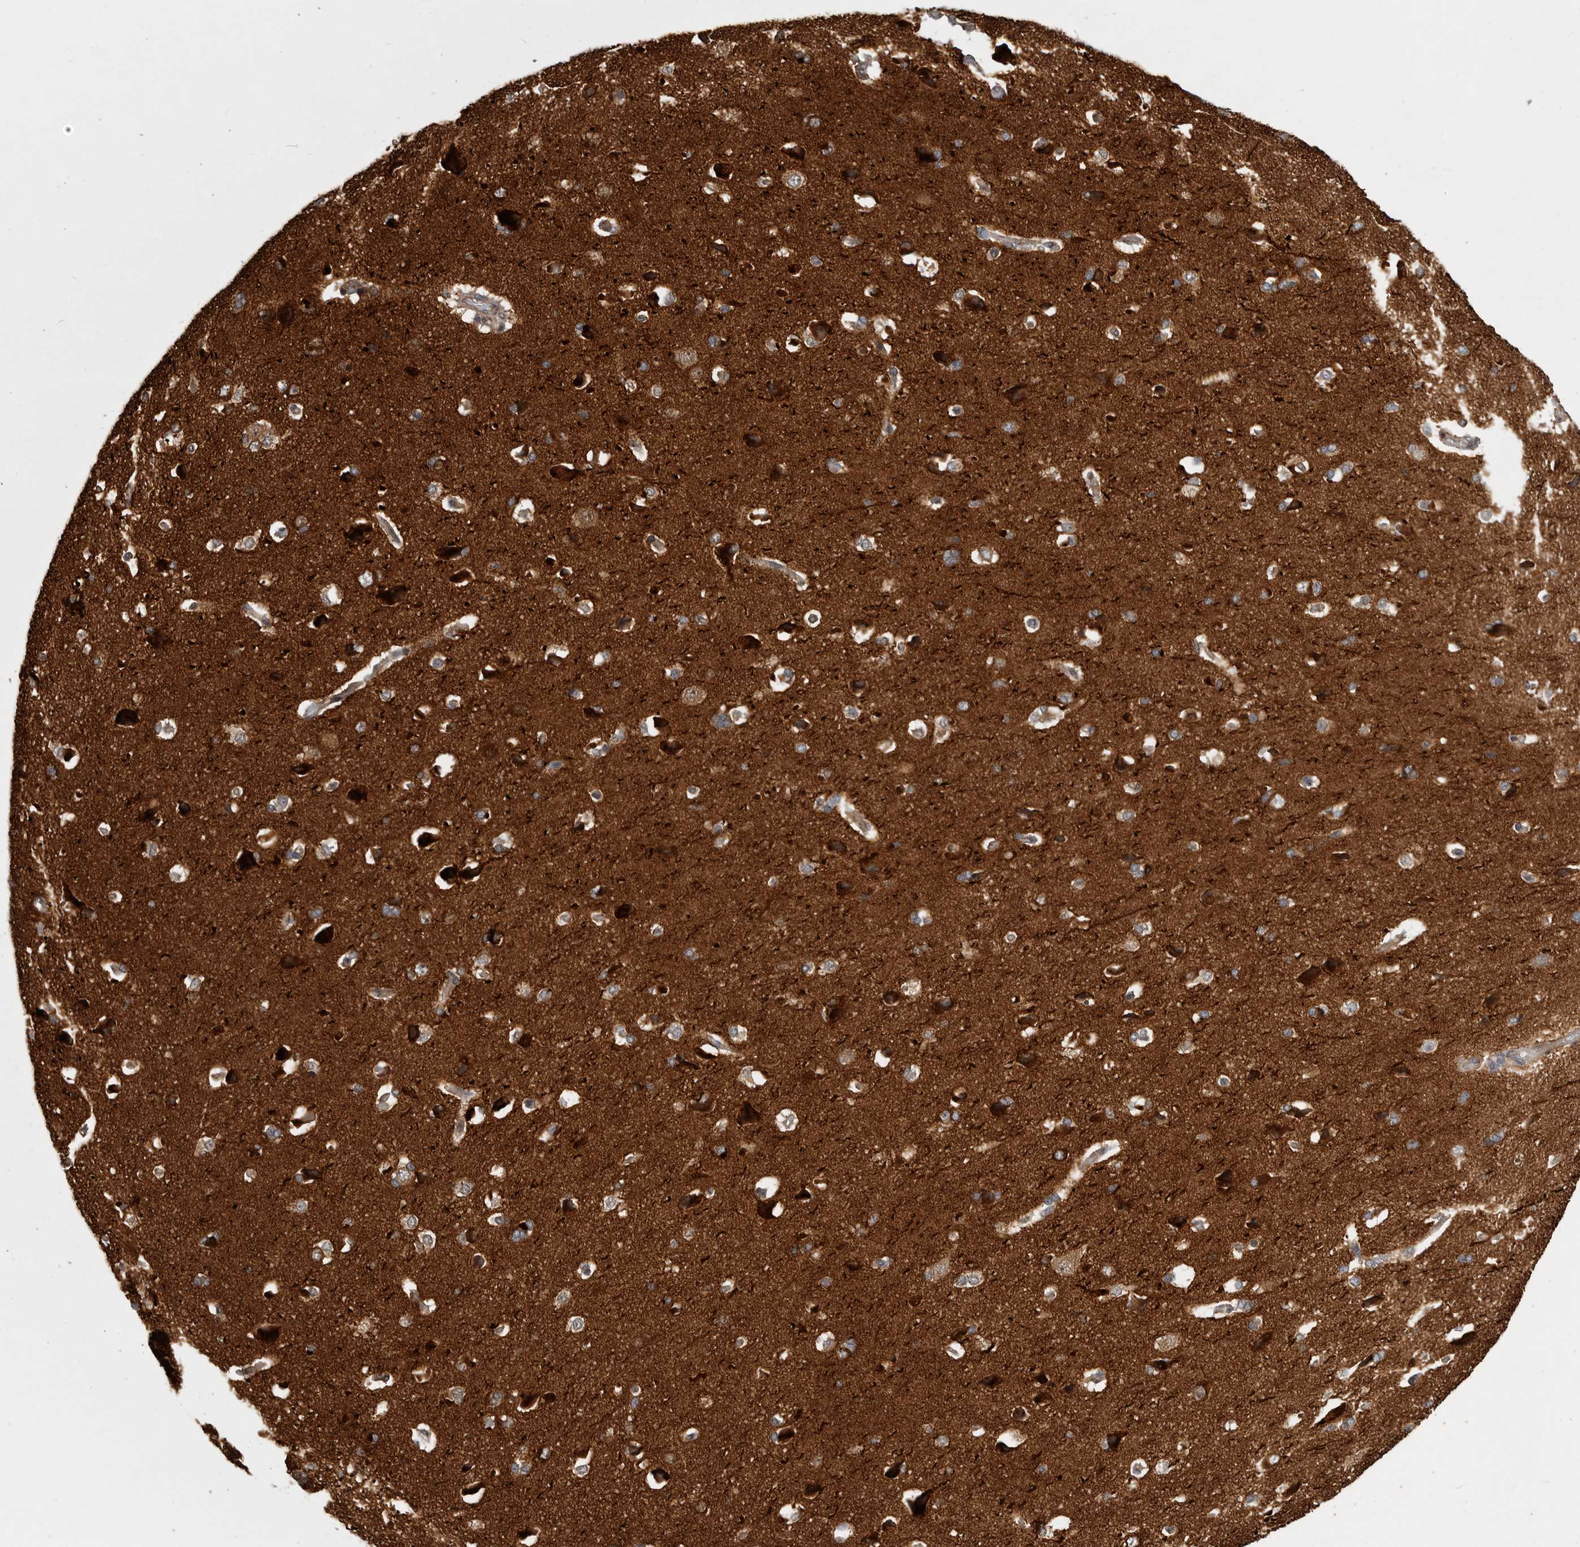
{"staining": {"intensity": "weak", "quantity": ">75%", "location": "cytoplasmic/membranous"}, "tissue": "cerebral cortex", "cell_type": "Endothelial cells", "image_type": "normal", "snomed": [{"axis": "morphology", "description": "Normal tissue, NOS"}, {"axis": "topography", "description": "Cerebral cortex"}], "caption": "Normal cerebral cortex was stained to show a protein in brown. There is low levels of weak cytoplasmic/membranous staining in about >75% of endothelial cells.", "gene": "OXR1", "patient": {"sex": "male", "age": 62}}